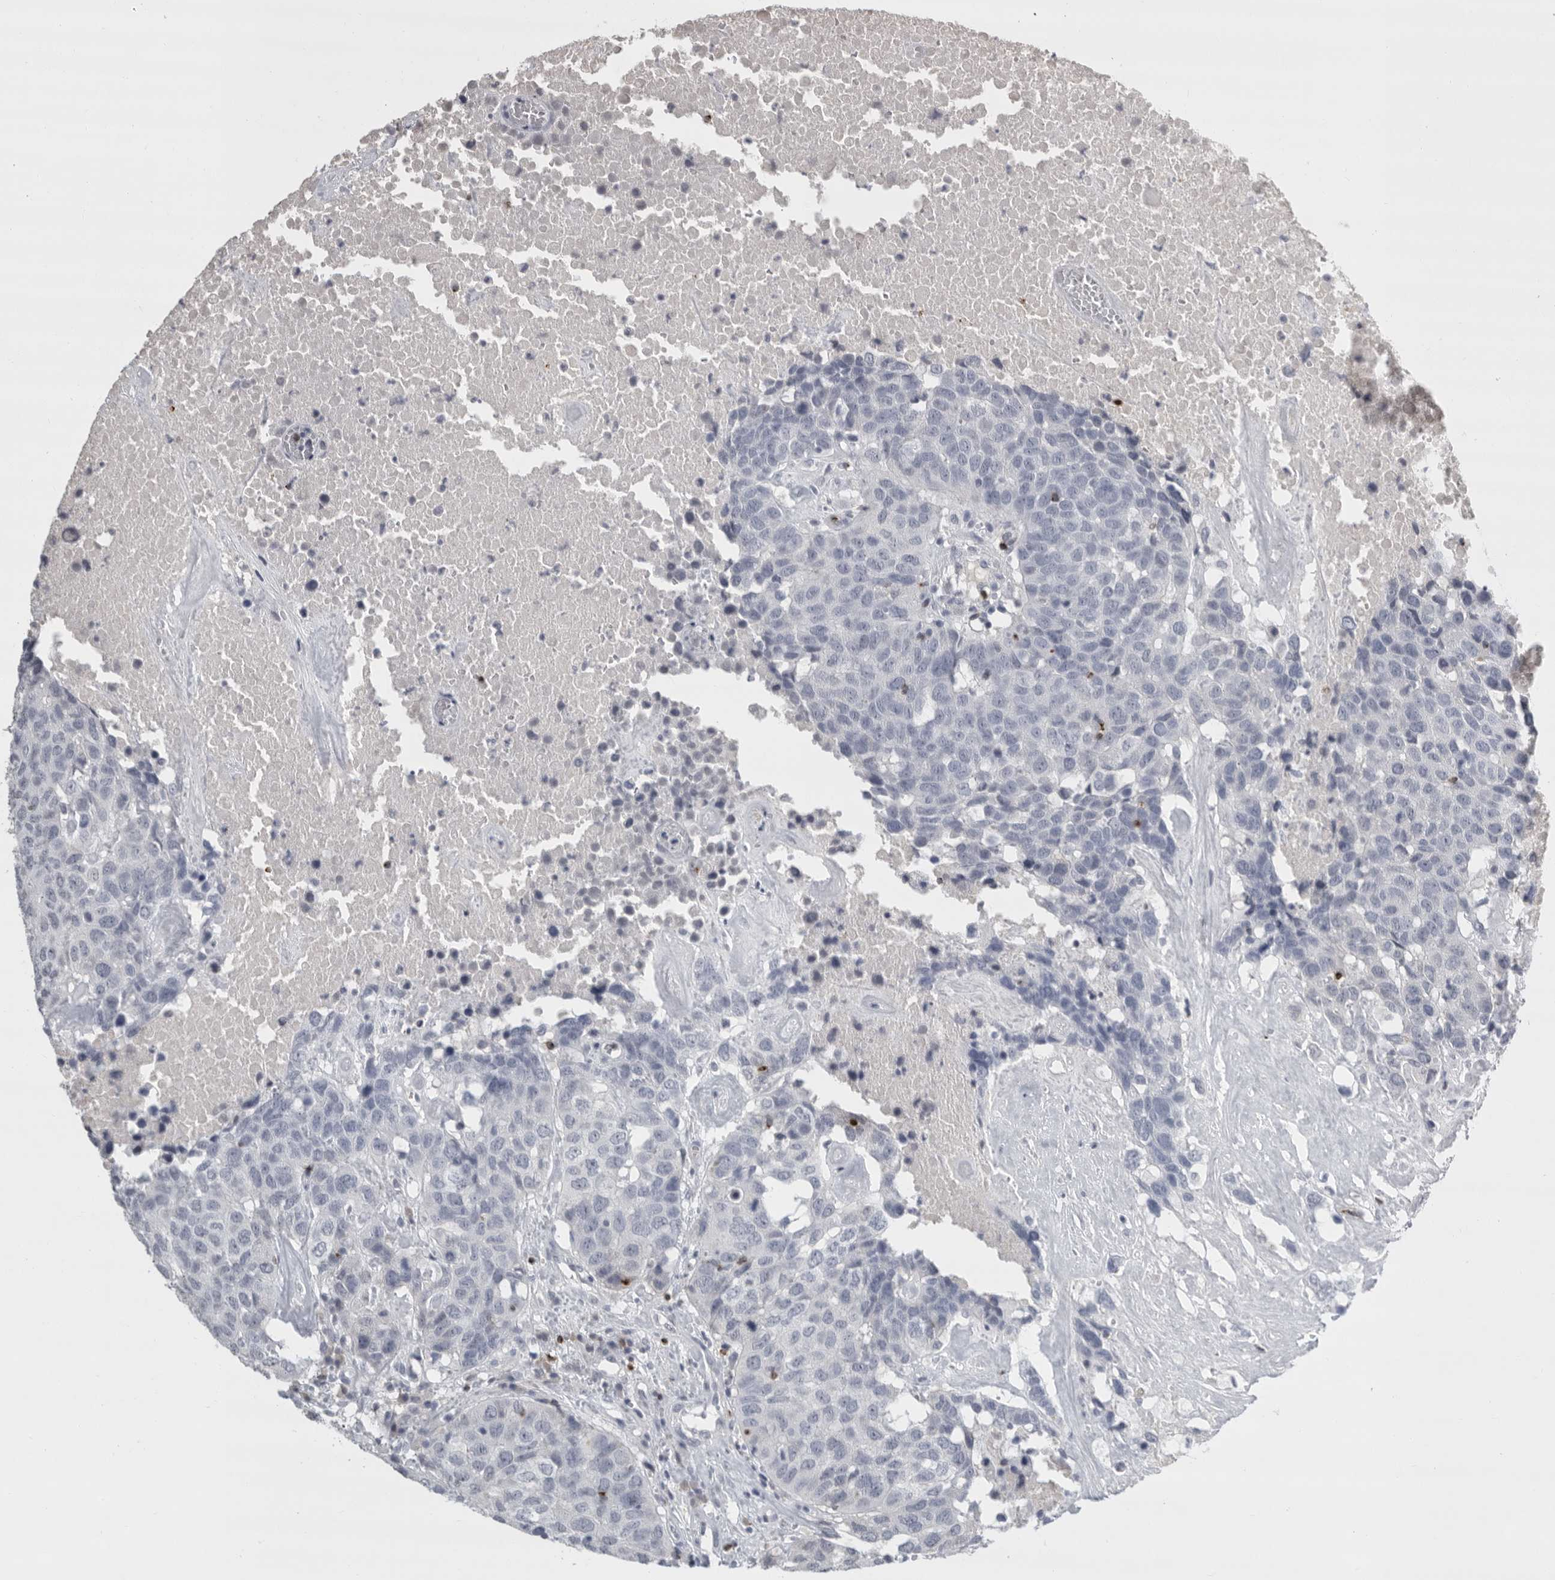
{"staining": {"intensity": "negative", "quantity": "none", "location": "none"}, "tissue": "head and neck cancer", "cell_type": "Tumor cells", "image_type": "cancer", "snomed": [{"axis": "morphology", "description": "Squamous cell carcinoma, NOS"}, {"axis": "topography", "description": "Head-Neck"}], "caption": "The photomicrograph reveals no staining of tumor cells in head and neck cancer (squamous cell carcinoma).", "gene": "GNLY", "patient": {"sex": "male", "age": 66}}